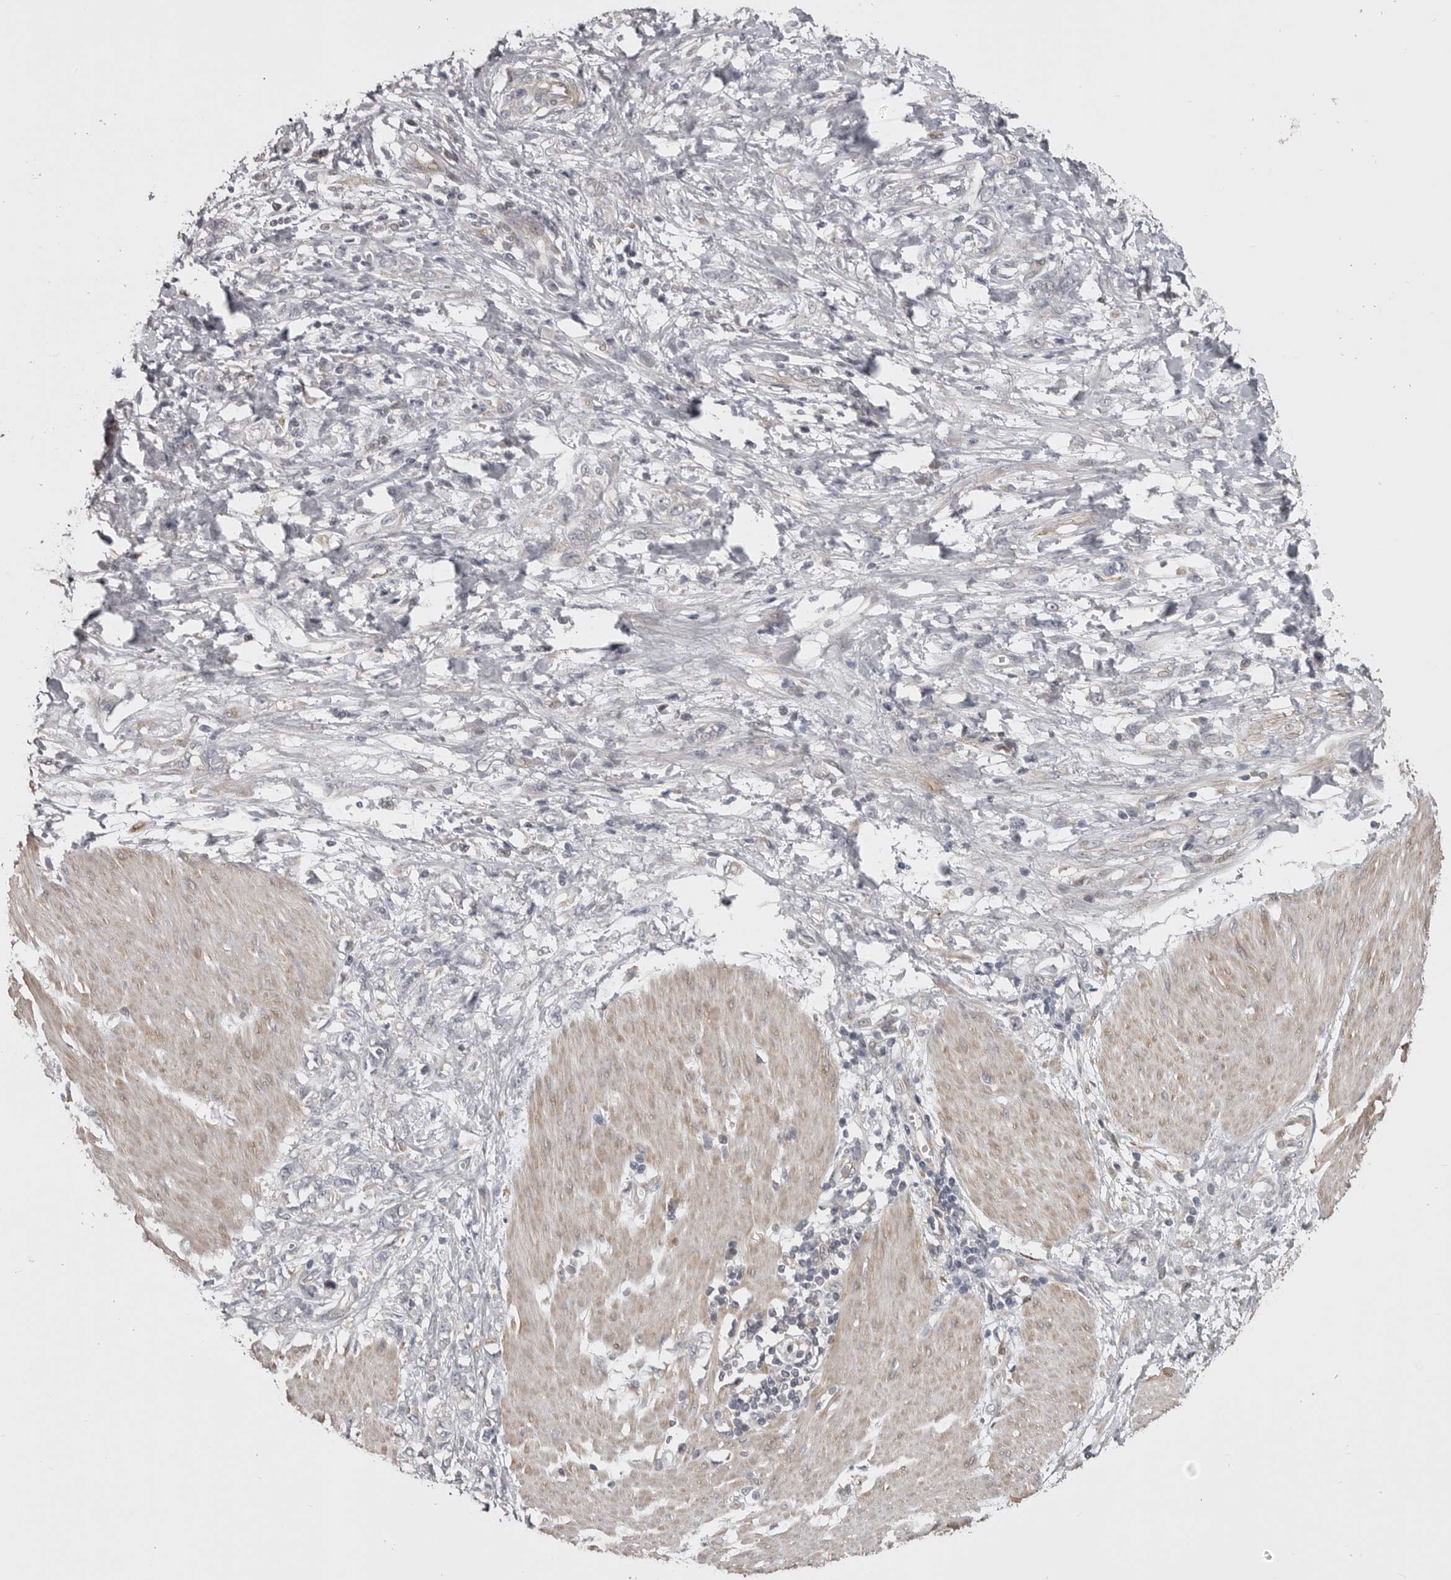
{"staining": {"intensity": "negative", "quantity": "none", "location": "none"}, "tissue": "stomach cancer", "cell_type": "Tumor cells", "image_type": "cancer", "snomed": [{"axis": "morphology", "description": "Adenocarcinoma, NOS"}, {"axis": "topography", "description": "Stomach"}], "caption": "High power microscopy image of an immunohistochemistry (IHC) image of stomach cancer, revealing no significant expression in tumor cells.", "gene": "ZNRF1", "patient": {"sex": "female", "age": 76}}